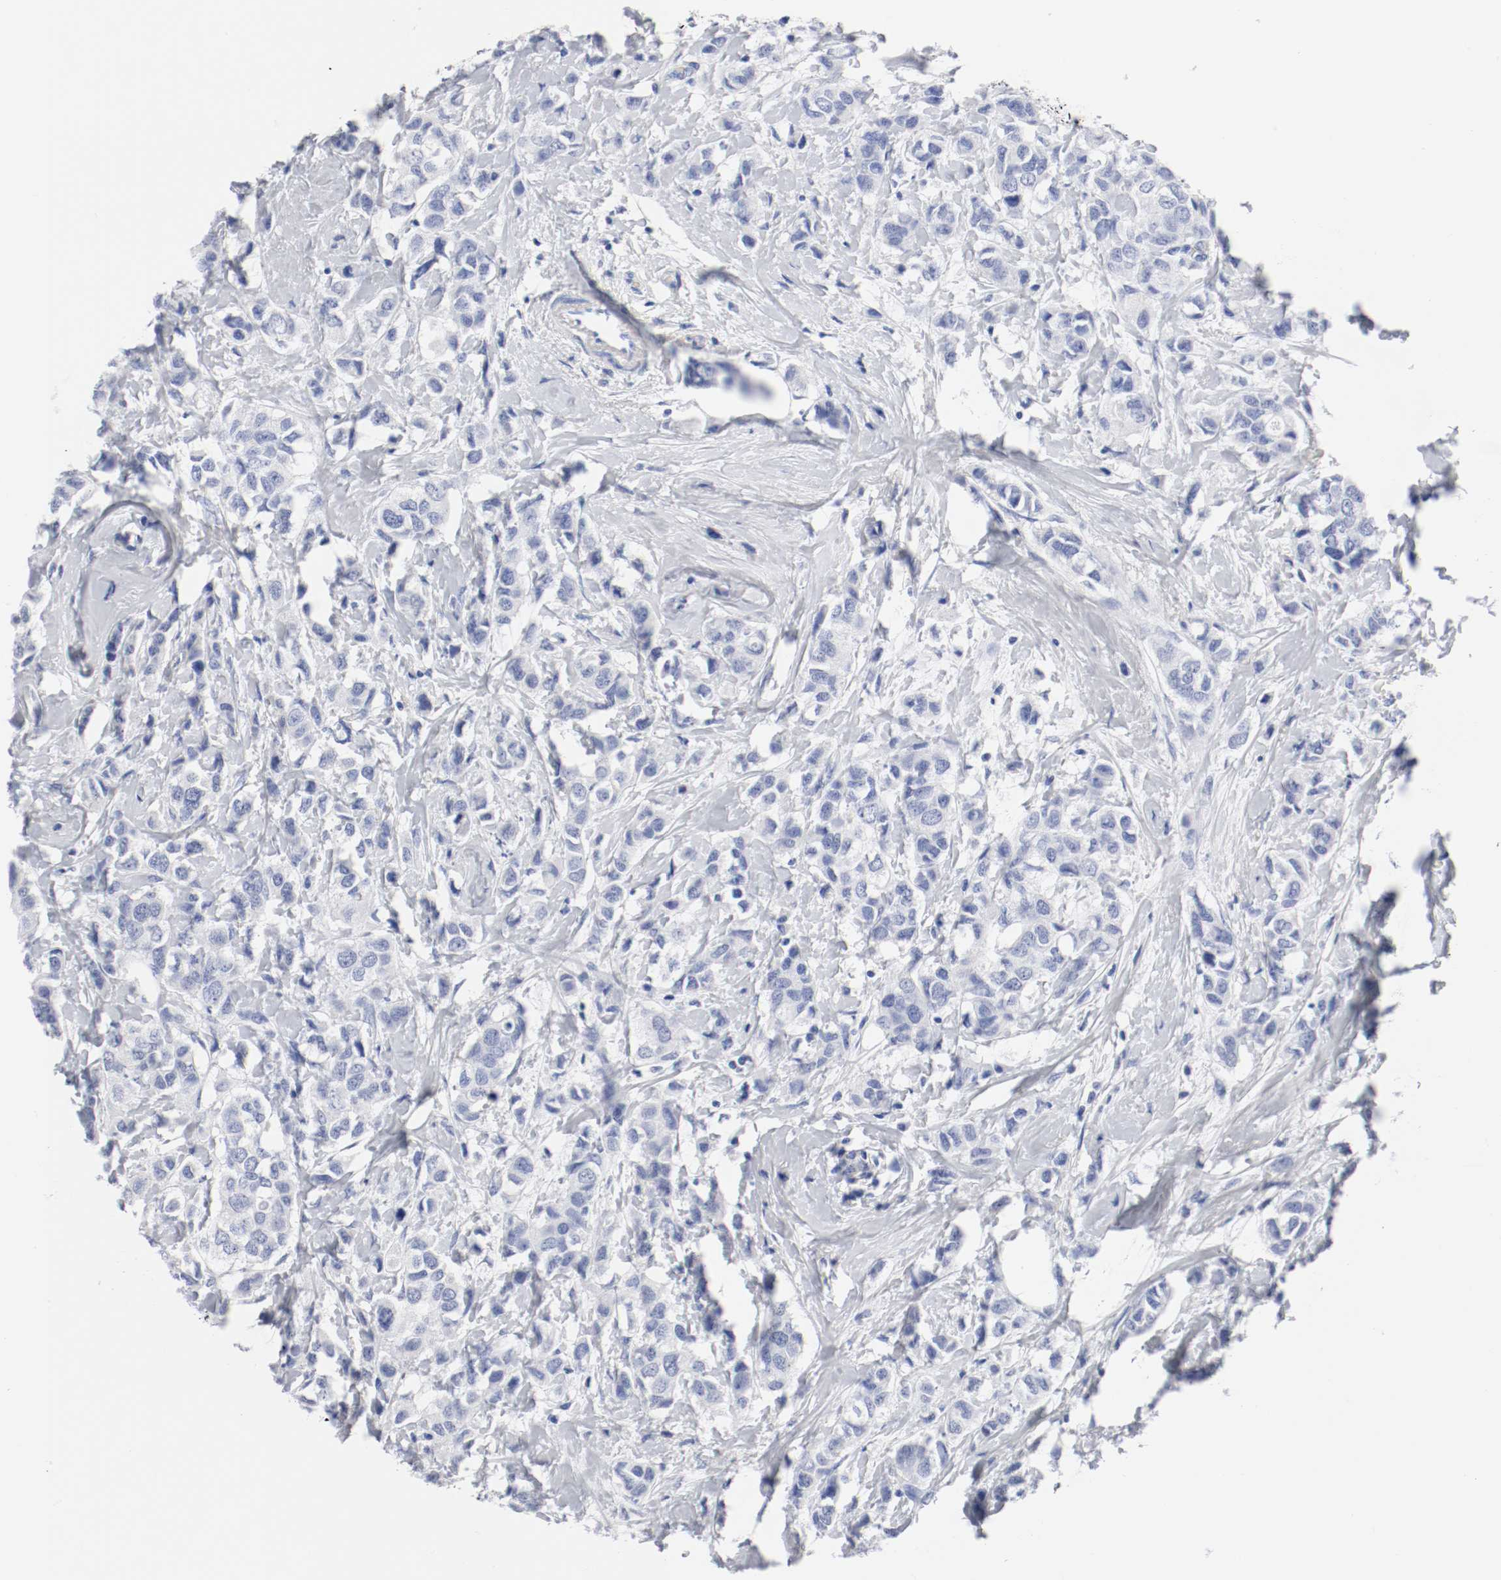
{"staining": {"intensity": "negative", "quantity": "none", "location": "none"}, "tissue": "breast cancer", "cell_type": "Tumor cells", "image_type": "cancer", "snomed": [{"axis": "morphology", "description": "Duct carcinoma"}, {"axis": "topography", "description": "Breast"}], "caption": "DAB (3,3'-diaminobenzidine) immunohistochemical staining of breast cancer displays no significant positivity in tumor cells.", "gene": "GAD1", "patient": {"sex": "female", "age": 50}}